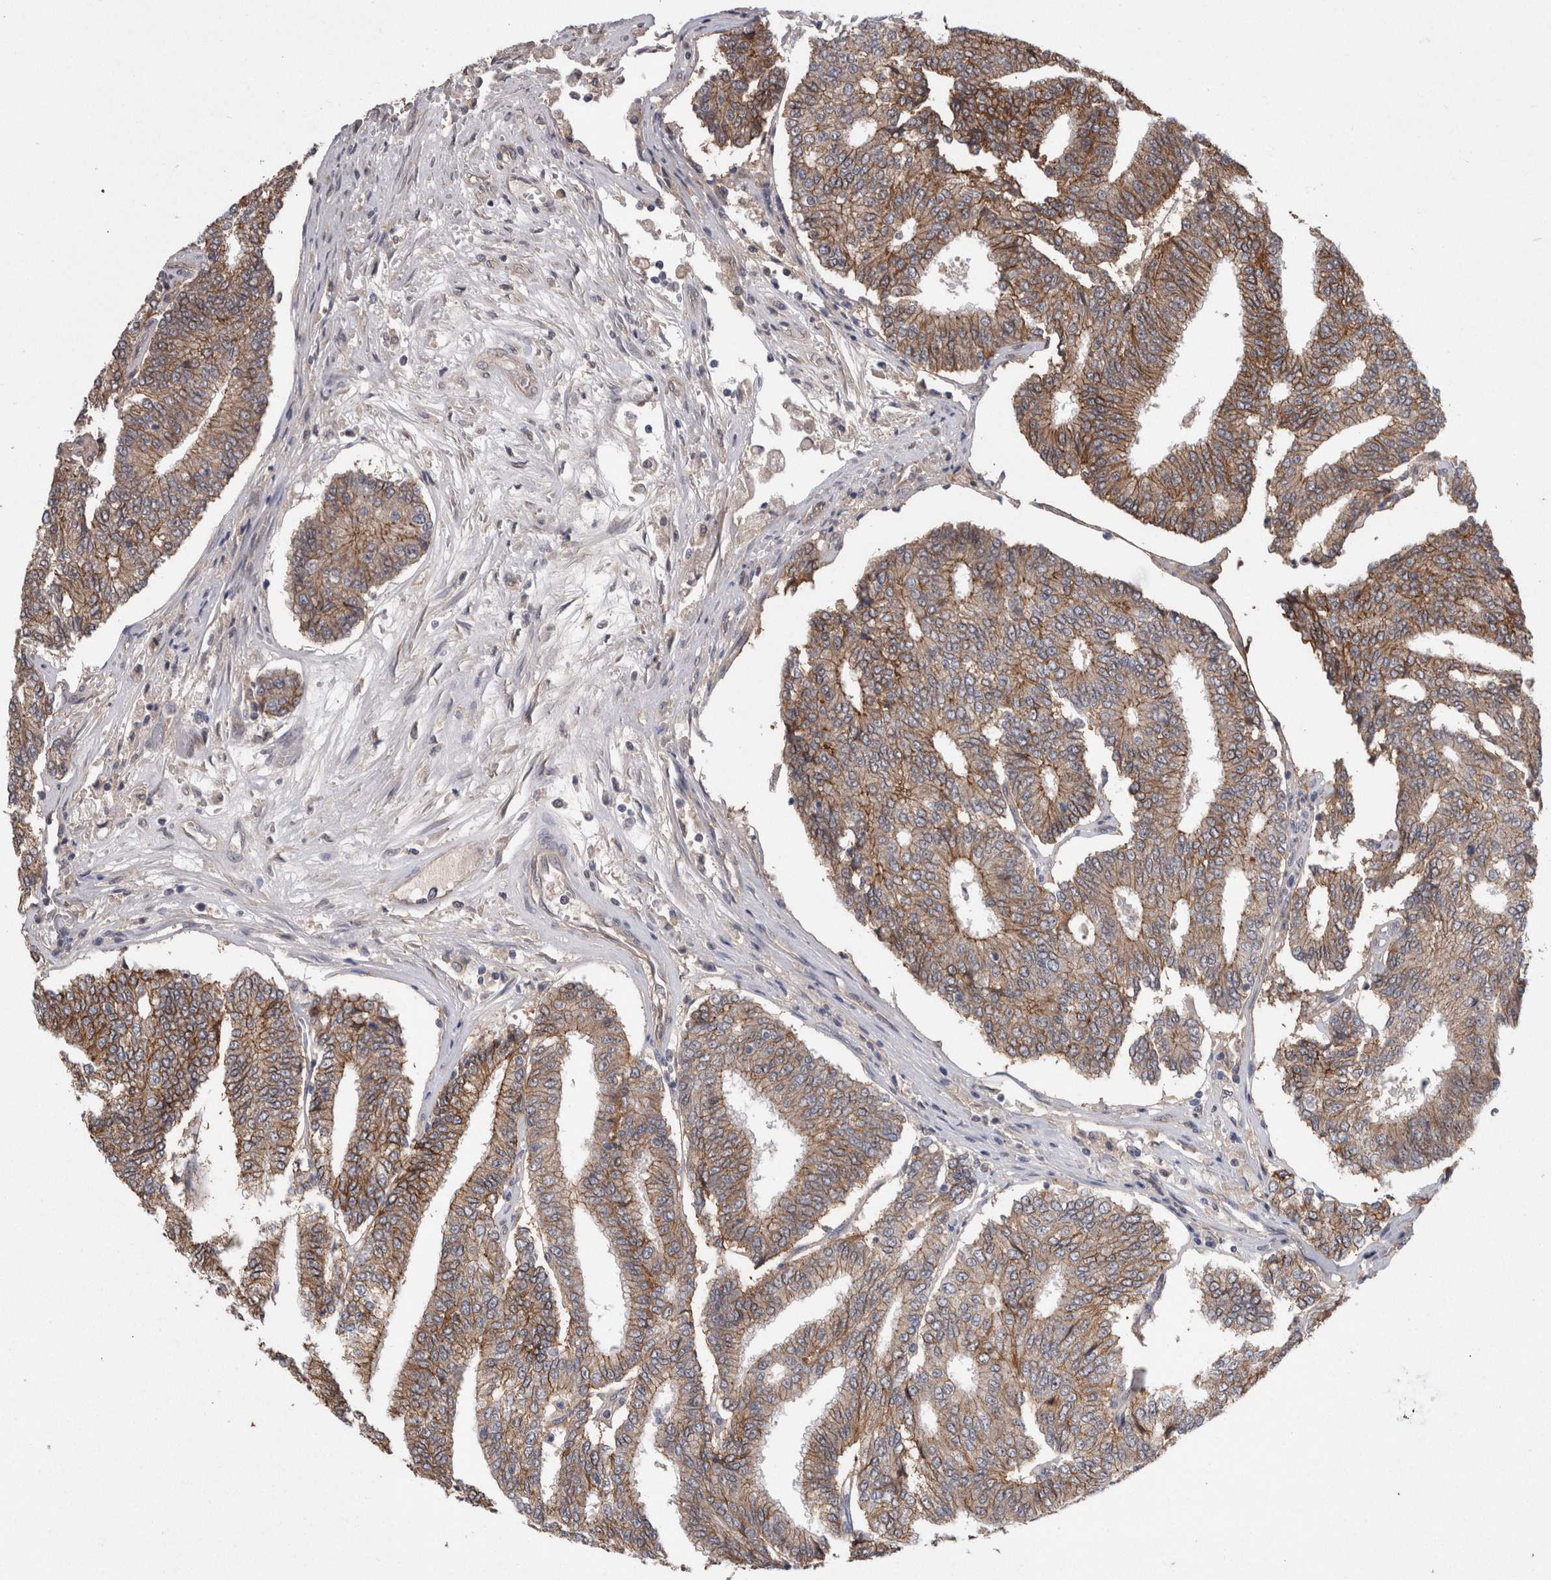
{"staining": {"intensity": "strong", "quantity": ">75%", "location": "cytoplasmic/membranous"}, "tissue": "prostate cancer", "cell_type": "Tumor cells", "image_type": "cancer", "snomed": [{"axis": "morphology", "description": "Normal tissue, NOS"}, {"axis": "morphology", "description": "Adenocarcinoma, High grade"}, {"axis": "topography", "description": "Prostate"}, {"axis": "topography", "description": "Seminal veicle"}], "caption": "An image of human high-grade adenocarcinoma (prostate) stained for a protein displays strong cytoplasmic/membranous brown staining in tumor cells.", "gene": "NECTIN2", "patient": {"sex": "male", "age": 55}}